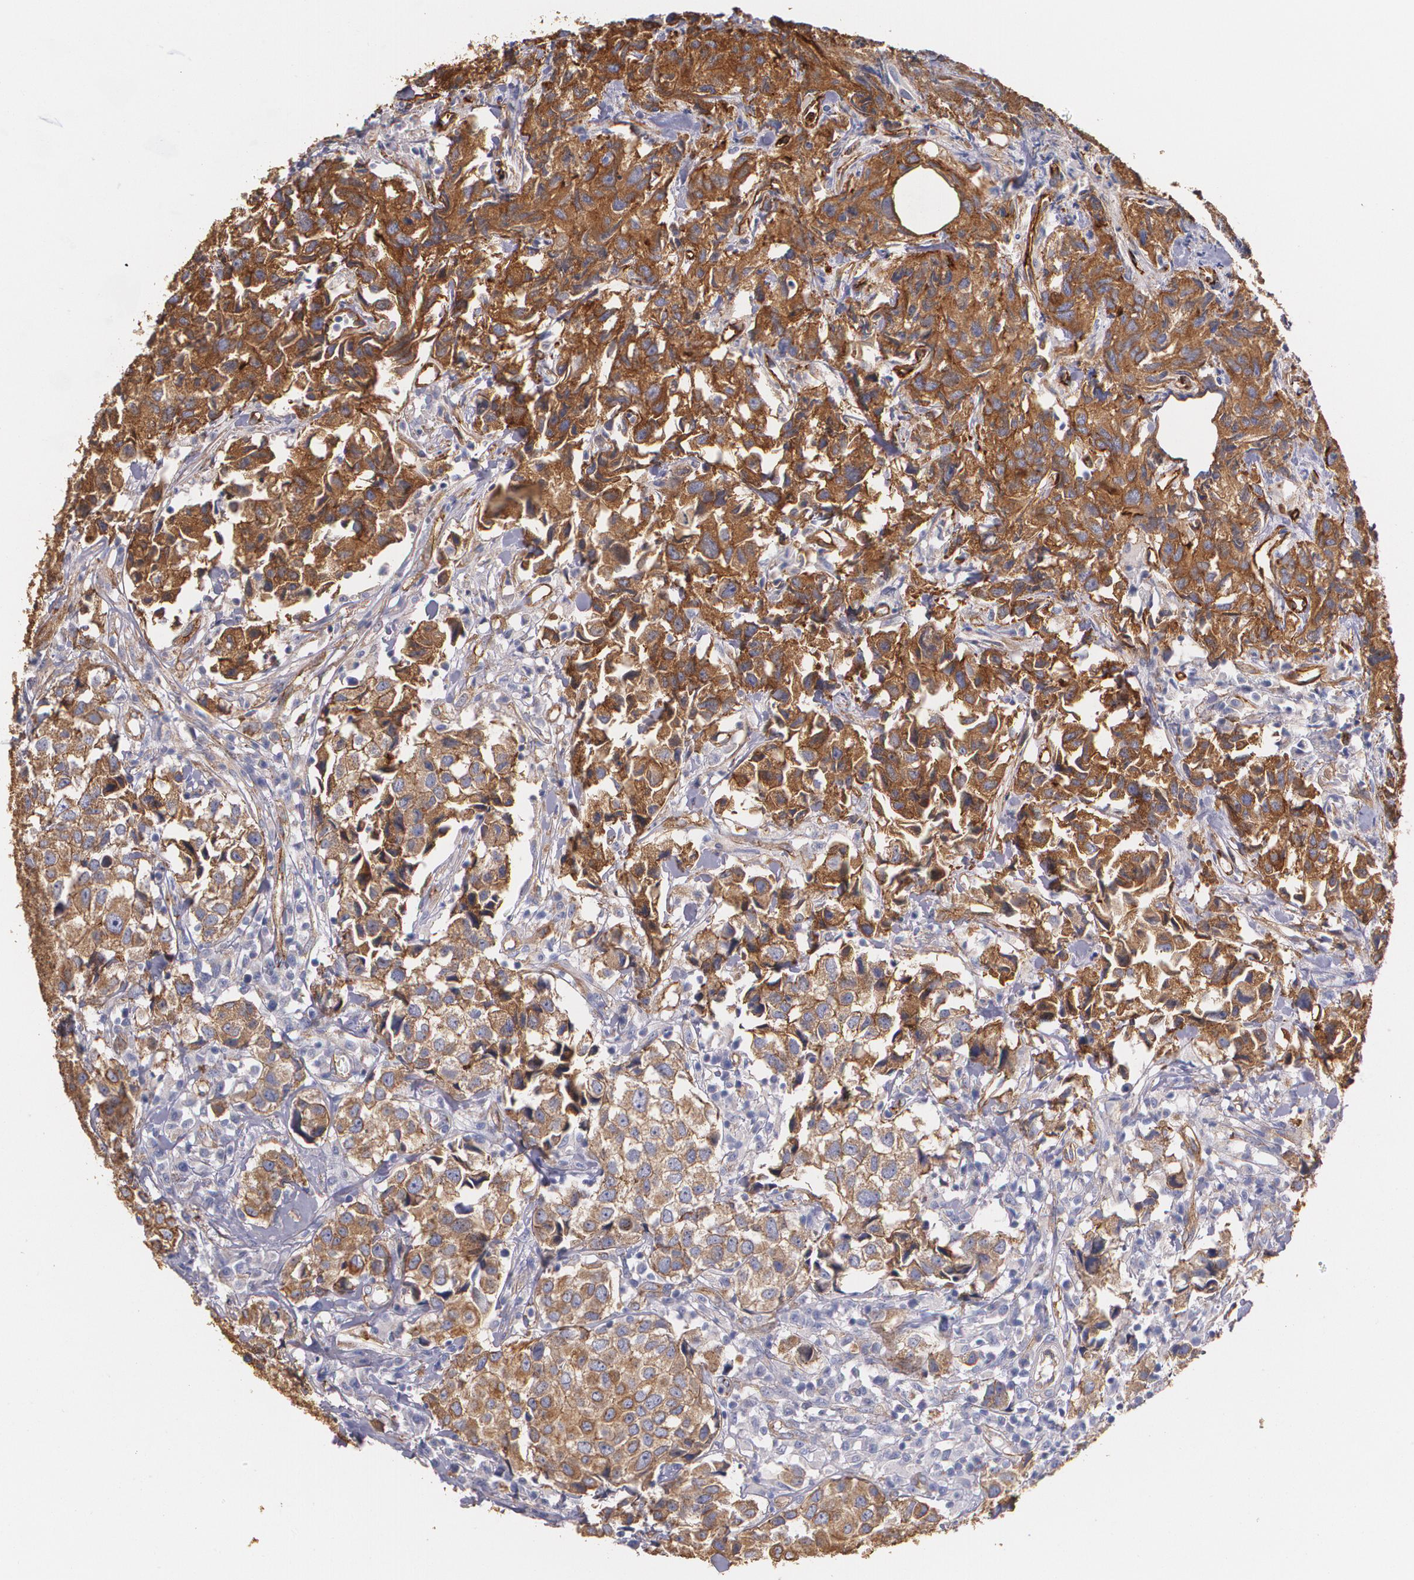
{"staining": {"intensity": "strong", "quantity": "25%-75%", "location": "cytoplasmic/membranous"}, "tissue": "urothelial cancer", "cell_type": "Tumor cells", "image_type": "cancer", "snomed": [{"axis": "morphology", "description": "Urothelial carcinoma, High grade"}, {"axis": "topography", "description": "Urinary bladder"}], "caption": "DAB (3,3'-diaminobenzidine) immunohistochemical staining of urothelial carcinoma (high-grade) reveals strong cytoplasmic/membranous protein staining in approximately 25%-75% of tumor cells.", "gene": "TJP1", "patient": {"sex": "female", "age": 75}}